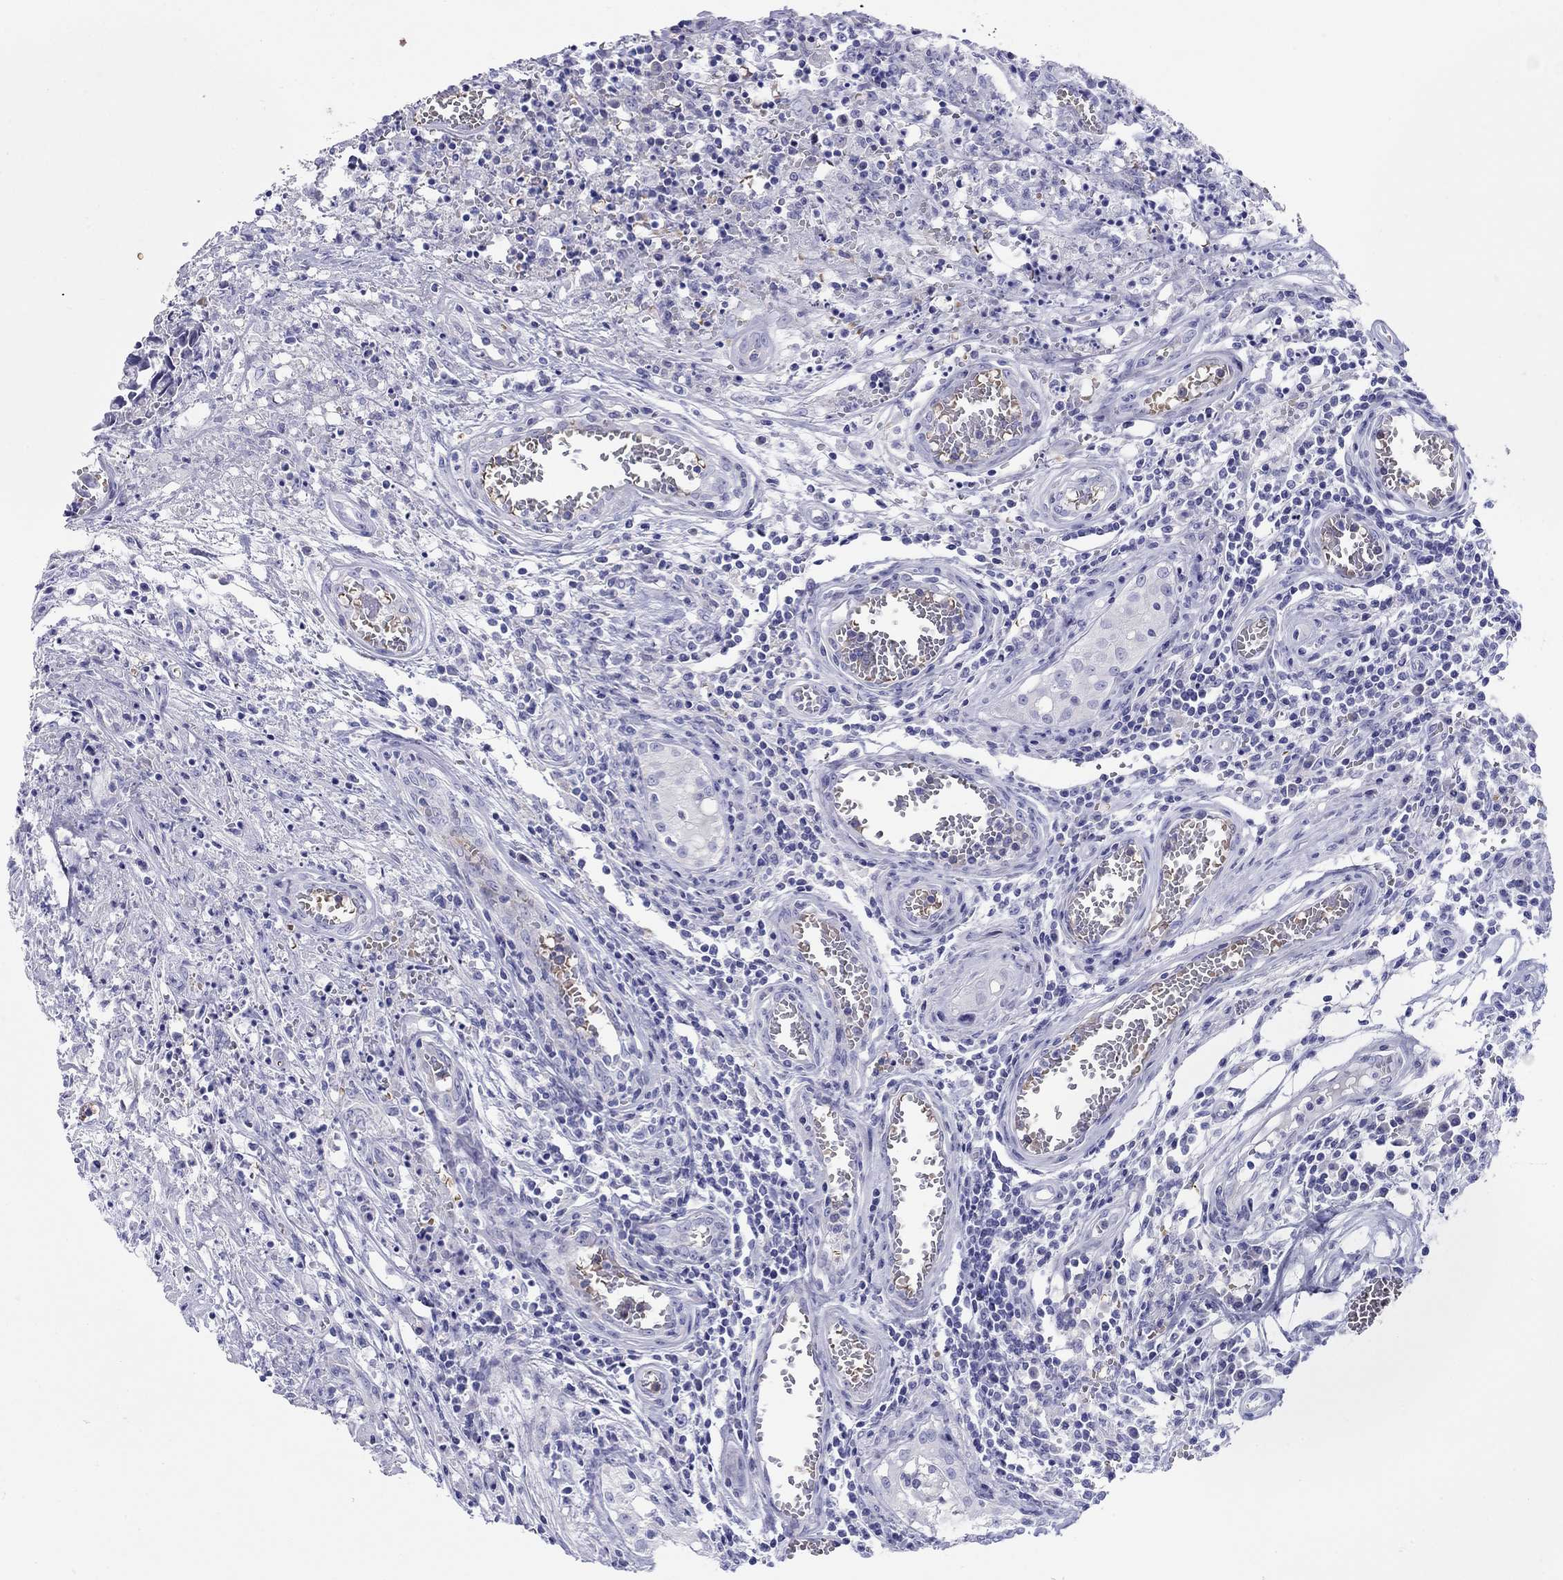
{"staining": {"intensity": "negative", "quantity": "none", "location": "none"}, "tissue": "testis cancer", "cell_type": "Tumor cells", "image_type": "cancer", "snomed": [{"axis": "morphology", "description": "Carcinoma, Embryonal, NOS"}, {"axis": "topography", "description": "Testis"}], "caption": "The immunohistochemistry (IHC) image has no significant staining in tumor cells of testis embryonal carcinoma tissue.", "gene": "PTPRN", "patient": {"sex": "male", "age": 36}}